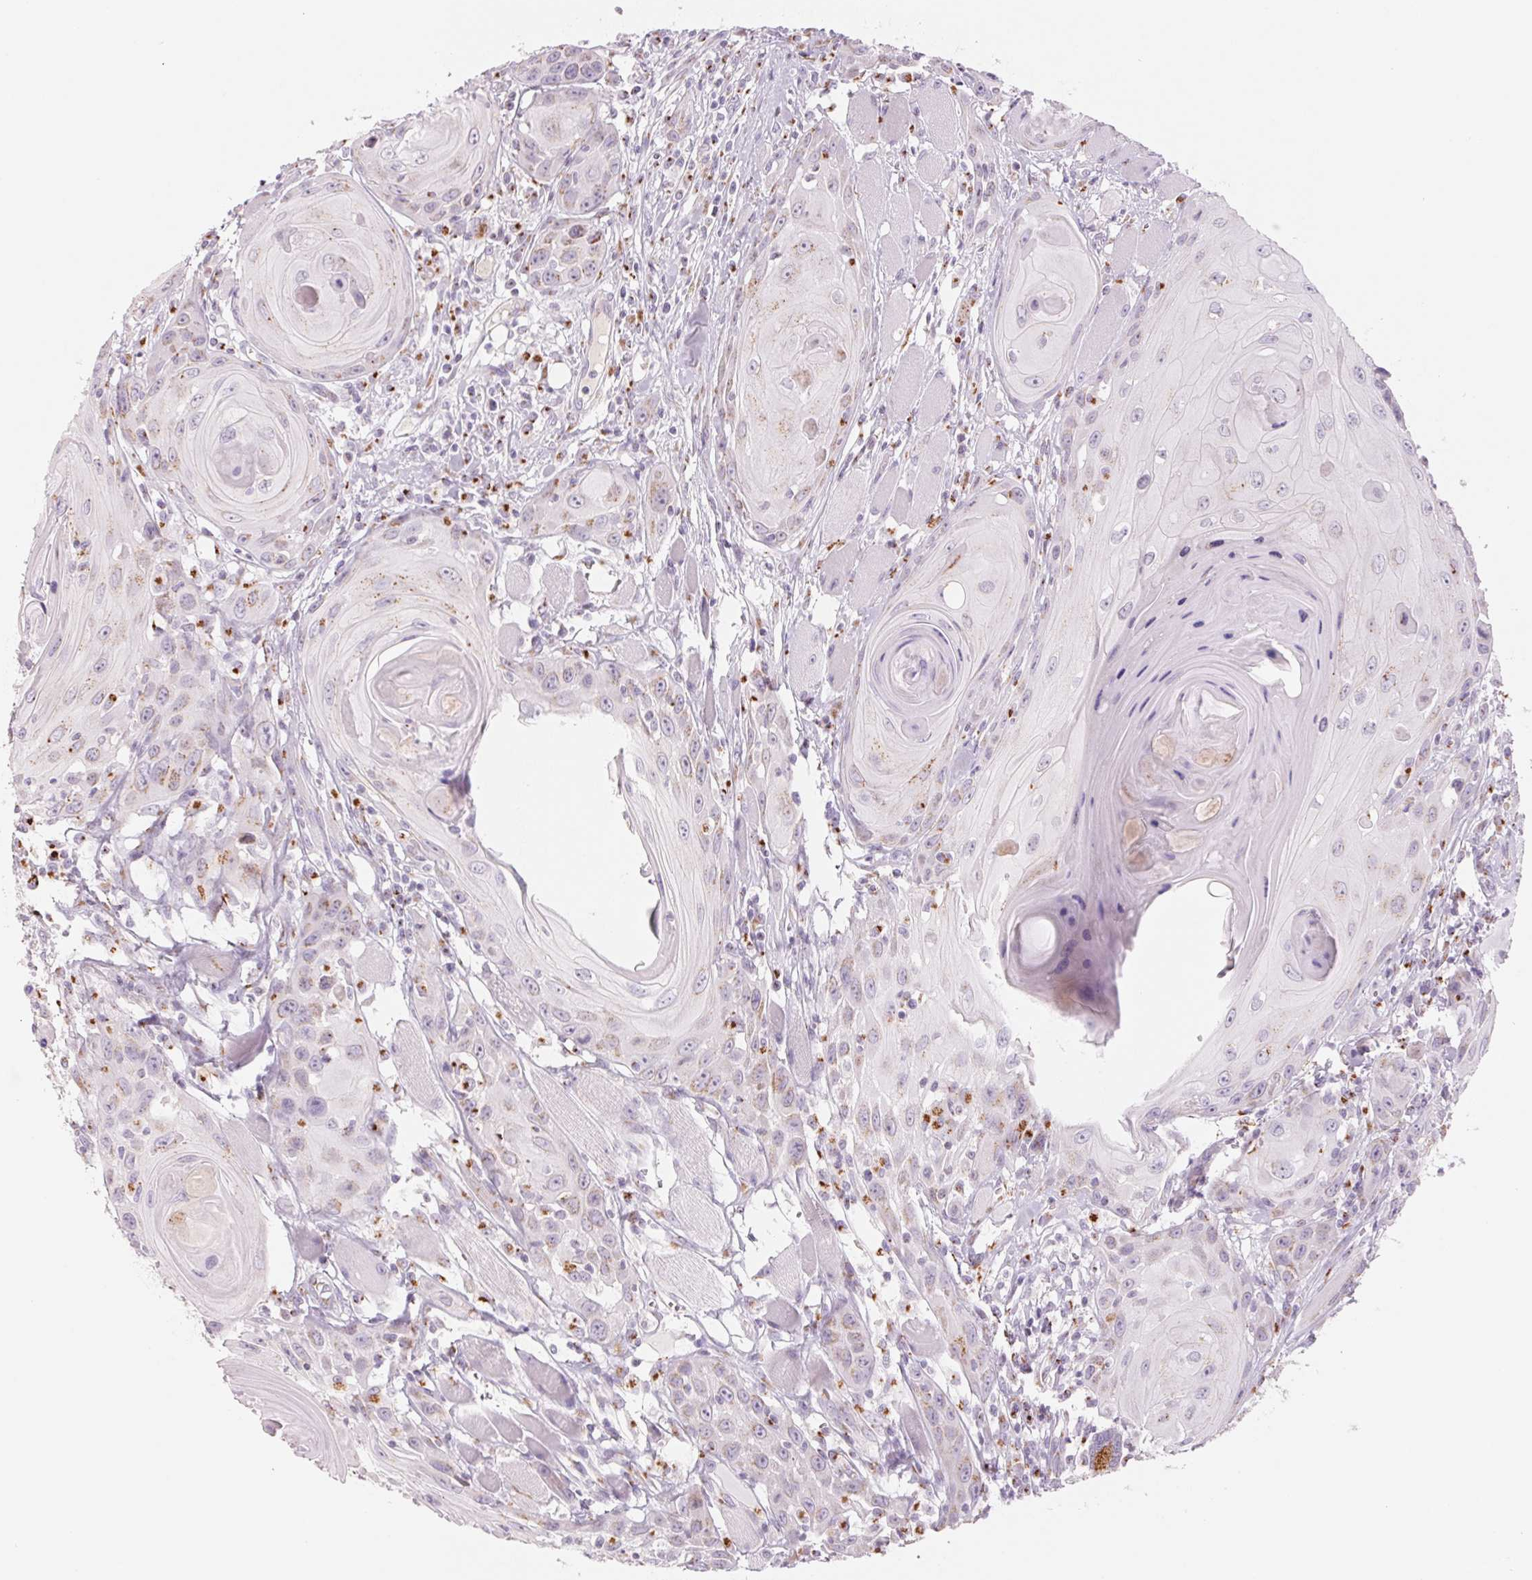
{"staining": {"intensity": "moderate", "quantity": "25%-75%", "location": "cytoplasmic/membranous"}, "tissue": "head and neck cancer", "cell_type": "Tumor cells", "image_type": "cancer", "snomed": [{"axis": "morphology", "description": "Squamous cell carcinoma, NOS"}, {"axis": "topography", "description": "Head-Neck"}], "caption": "DAB immunohistochemical staining of head and neck squamous cell carcinoma exhibits moderate cytoplasmic/membranous protein expression in approximately 25%-75% of tumor cells. The staining is performed using DAB brown chromogen to label protein expression. The nuclei are counter-stained blue using hematoxylin.", "gene": "GALNT7", "patient": {"sex": "female", "age": 80}}